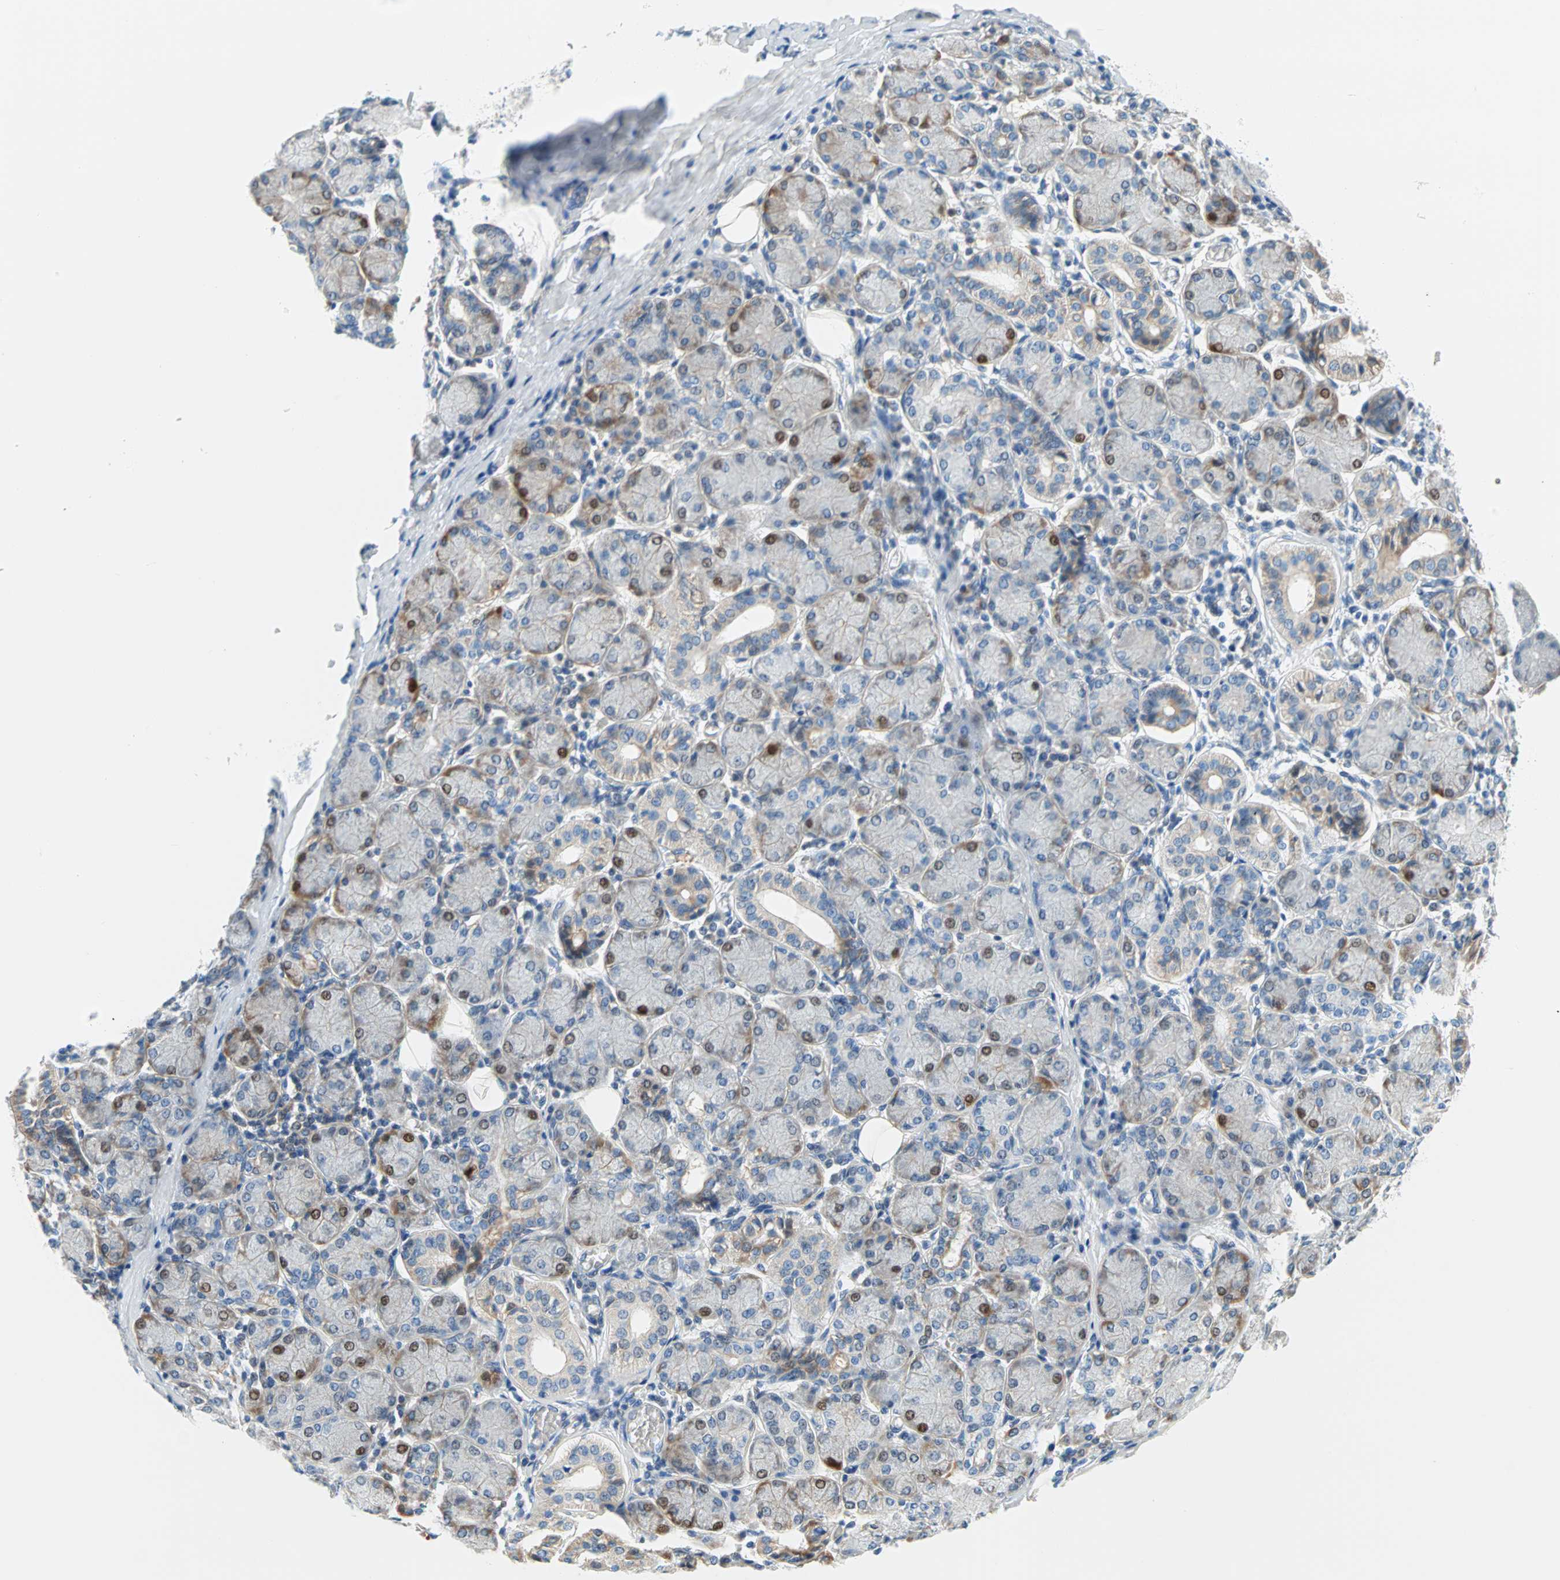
{"staining": {"intensity": "strong", "quantity": "<25%", "location": "nuclear"}, "tissue": "salivary gland", "cell_type": "Glandular cells", "image_type": "normal", "snomed": [{"axis": "morphology", "description": "Normal tissue, NOS"}, {"axis": "topography", "description": "Salivary gland"}], "caption": "The image shows immunohistochemical staining of benign salivary gland. There is strong nuclear staining is appreciated in about <25% of glandular cells.", "gene": "TMEM163", "patient": {"sex": "female", "age": 24}}